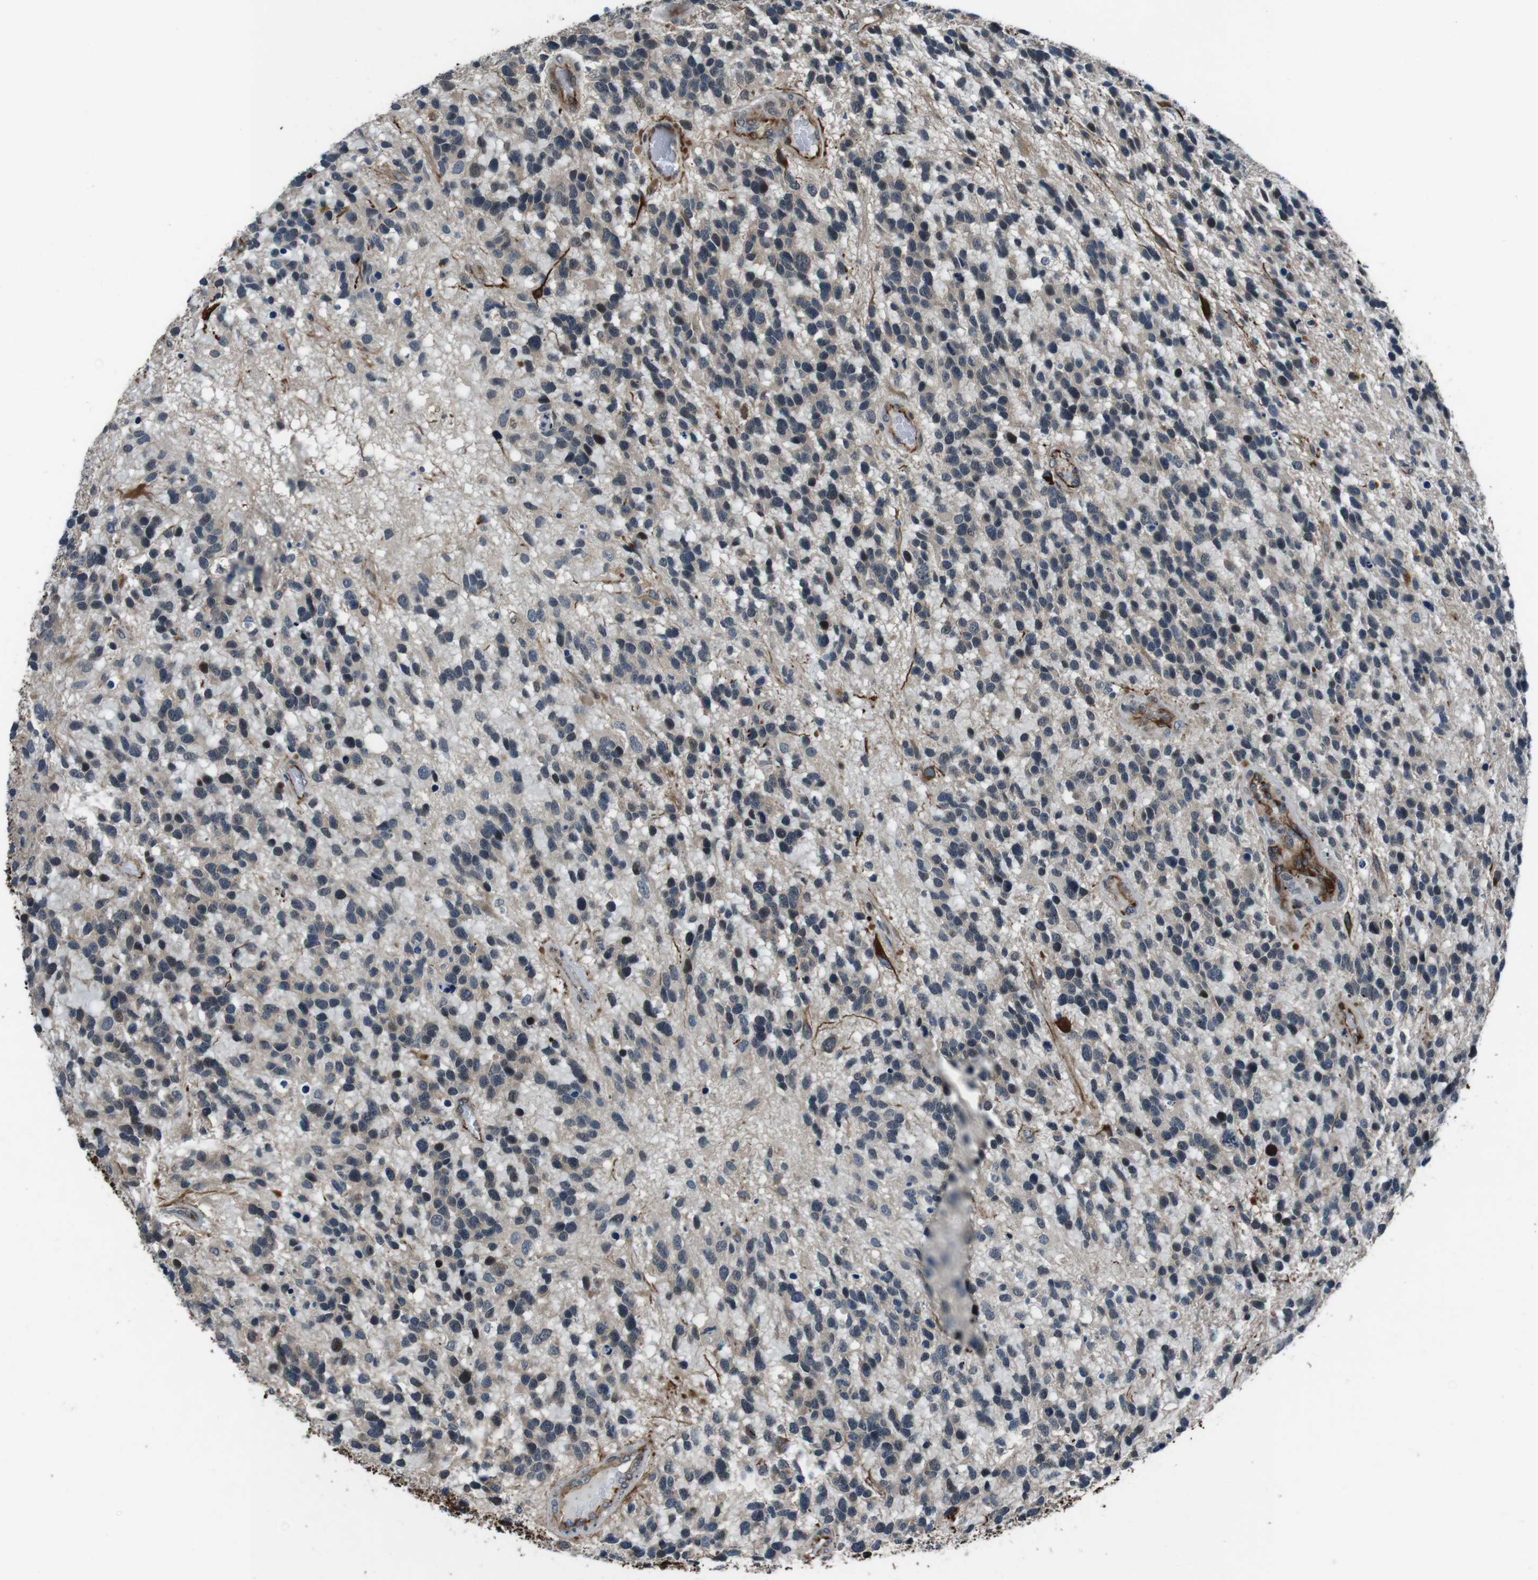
{"staining": {"intensity": "moderate", "quantity": "<25%", "location": "nuclear"}, "tissue": "glioma", "cell_type": "Tumor cells", "image_type": "cancer", "snomed": [{"axis": "morphology", "description": "Glioma, malignant, High grade"}, {"axis": "topography", "description": "Brain"}], "caption": "Approximately <25% of tumor cells in human glioma display moderate nuclear protein positivity as visualized by brown immunohistochemical staining.", "gene": "LRRC49", "patient": {"sex": "female", "age": 58}}